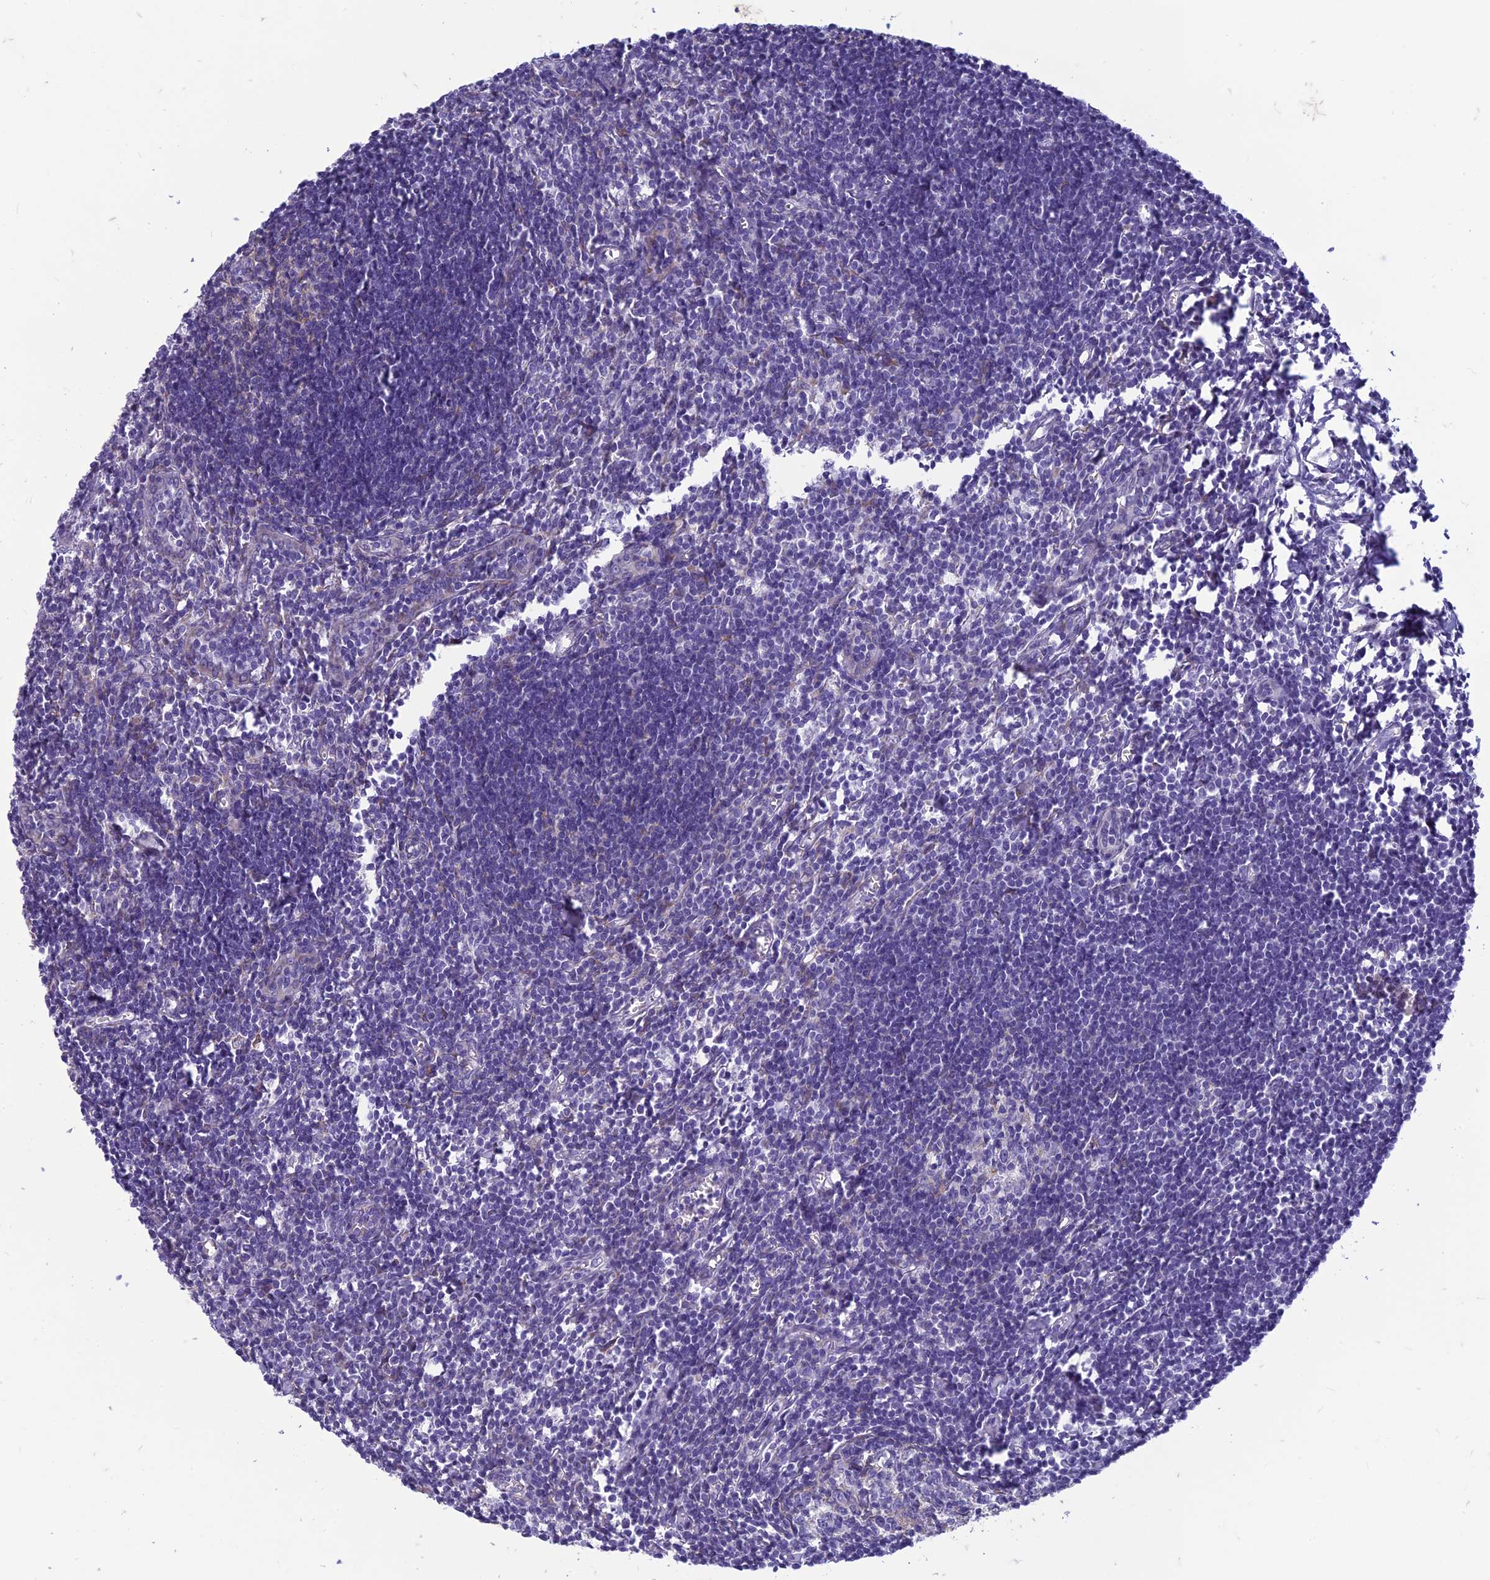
{"staining": {"intensity": "weak", "quantity": "<25%", "location": "cytoplasmic/membranous"}, "tissue": "lymph node", "cell_type": "Germinal center cells", "image_type": "normal", "snomed": [{"axis": "morphology", "description": "Normal tissue, NOS"}, {"axis": "morphology", "description": "Malignant melanoma, Metastatic site"}, {"axis": "topography", "description": "Lymph node"}], "caption": "IHC of benign lymph node reveals no expression in germinal center cells. (DAB IHC visualized using brightfield microscopy, high magnification).", "gene": "CENATAC", "patient": {"sex": "male", "age": 41}}